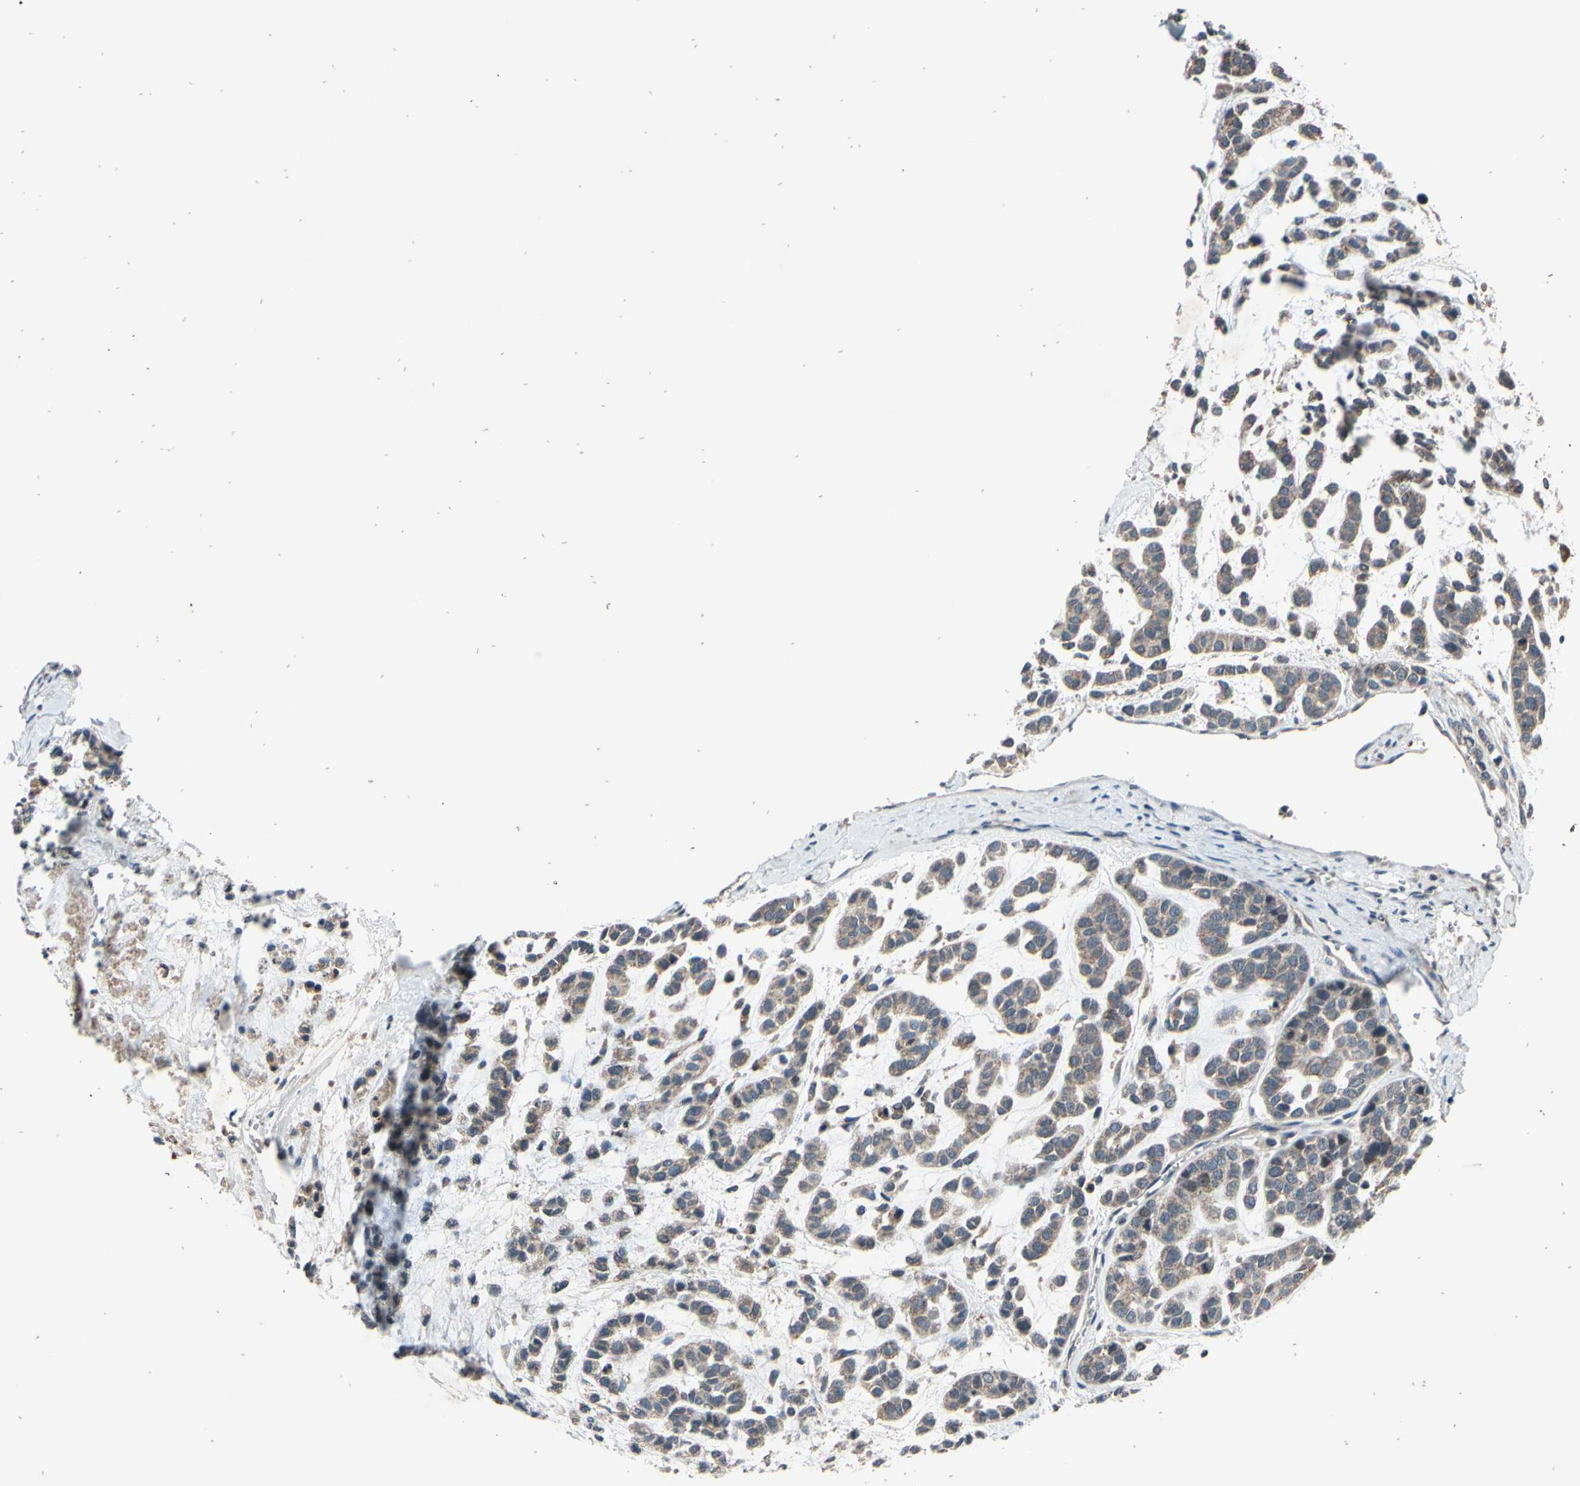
{"staining": {"intensity": "weak", "quantity": ">75%", "location": "cytoplasmic/membranous"}, "tissue": "head and neck cancer", "cell_type": "Tumor cells", "image_type": "cancer", "snomed": [{"axis": "morphology", "description": "Adenocarcinoma, NOS"}, {"axis": "morphology", "description": "Adenoma, NOS"}, {"axis": "topography", "description": "Head-Neck"}], "caption": "Weak cytoplasmic/membranous positivity for a protein is present in approximately >75% of tumor cells of adenoma (head and neck) using immunohistochemistry.", "gene": "MBTPS2", "patient": {"sex": "female", "age": 55}}